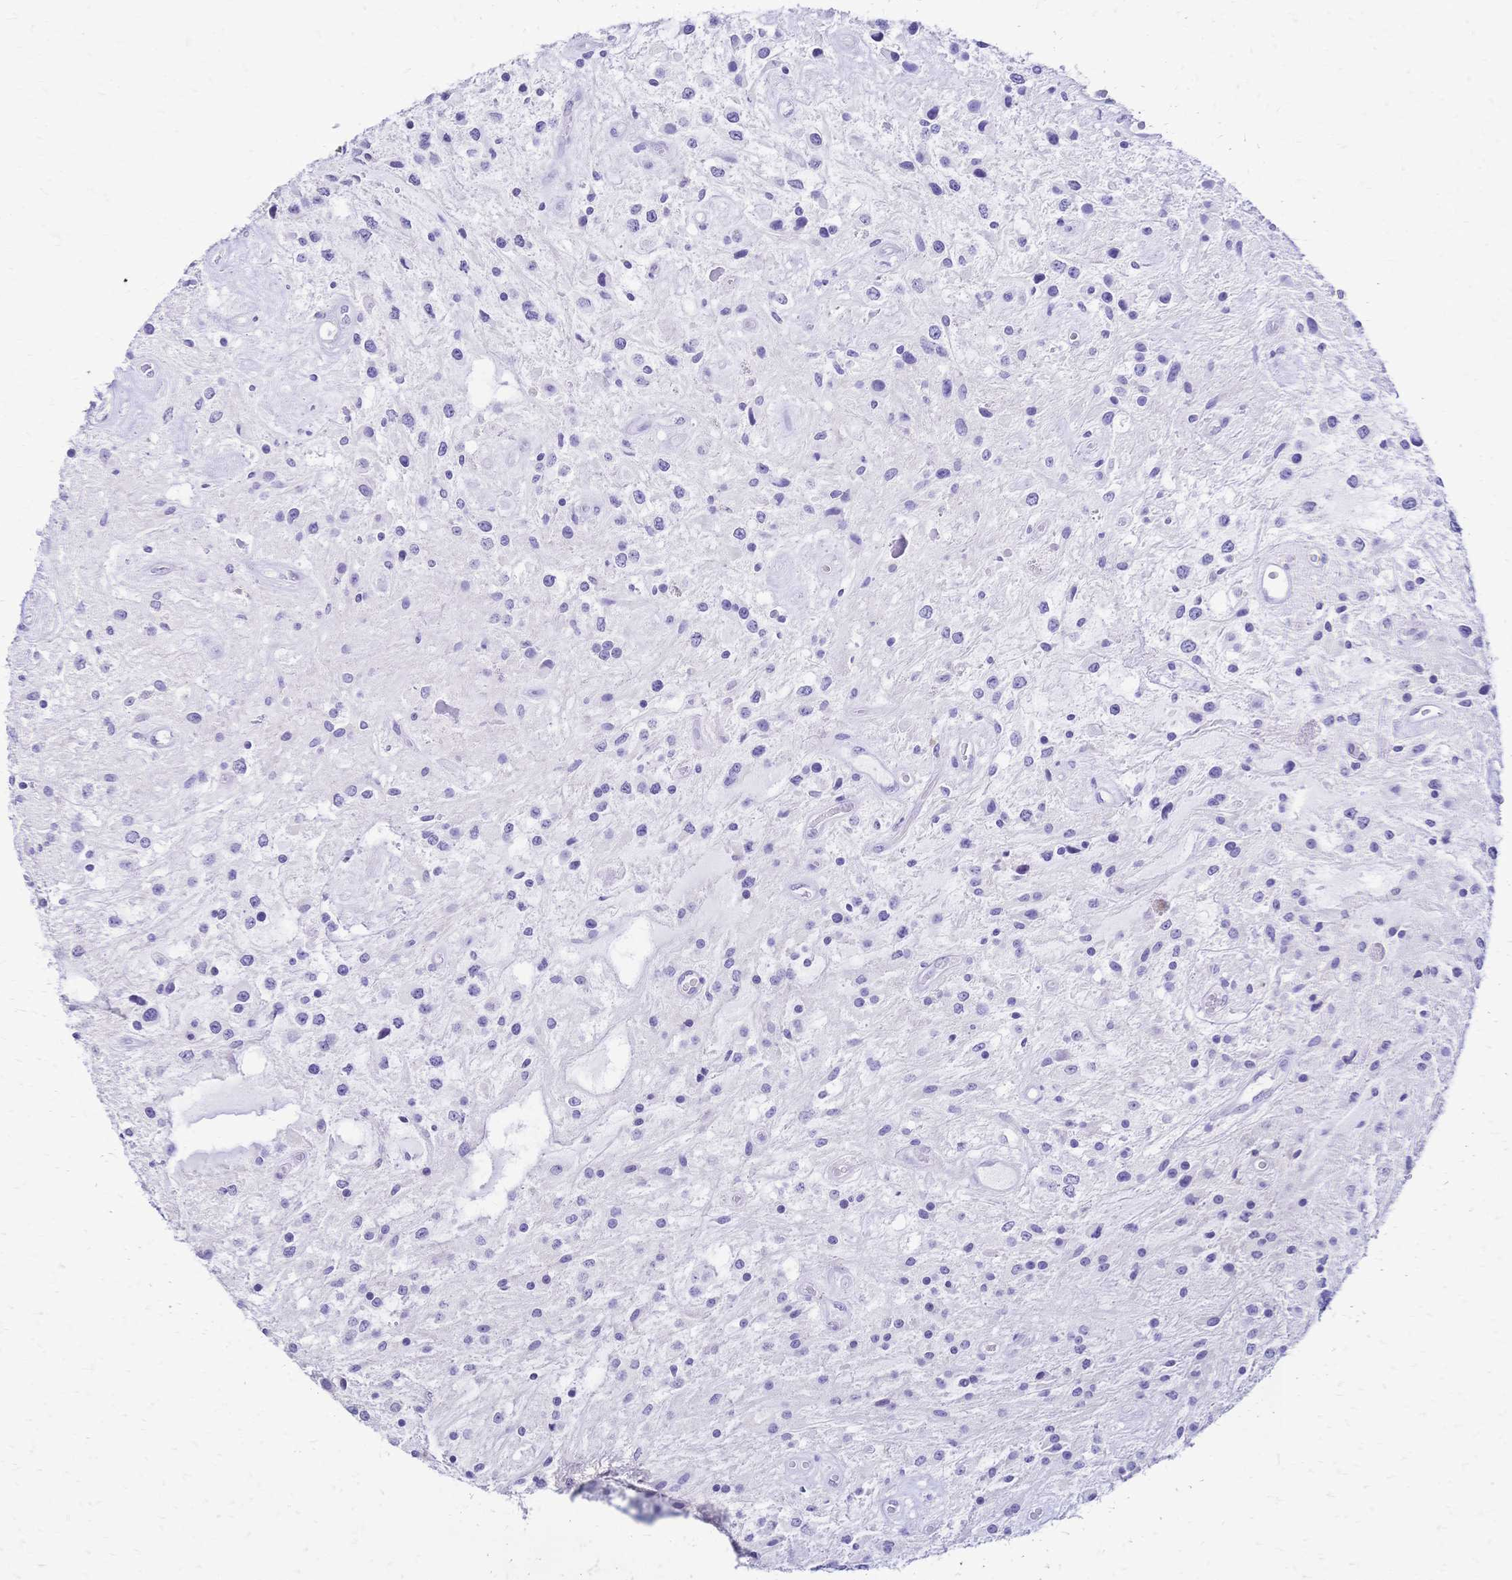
{"staining": {"intensity": "negative", "quantity": "none", "location": "none"}, "tissue": "glioma", "cell_type": "Tumor cells", "image_type": "cancer", "snomed": [{"axis": "morphology", "description": "Glioma, malignant, Low grade"}, {"axis": "topography", "description": "Cerebellum"}], "caption": "IHC of glioma displays no staining in tumor cells.", "gene": "GRB7", "patient": {"sex": "female", "age": 14}}